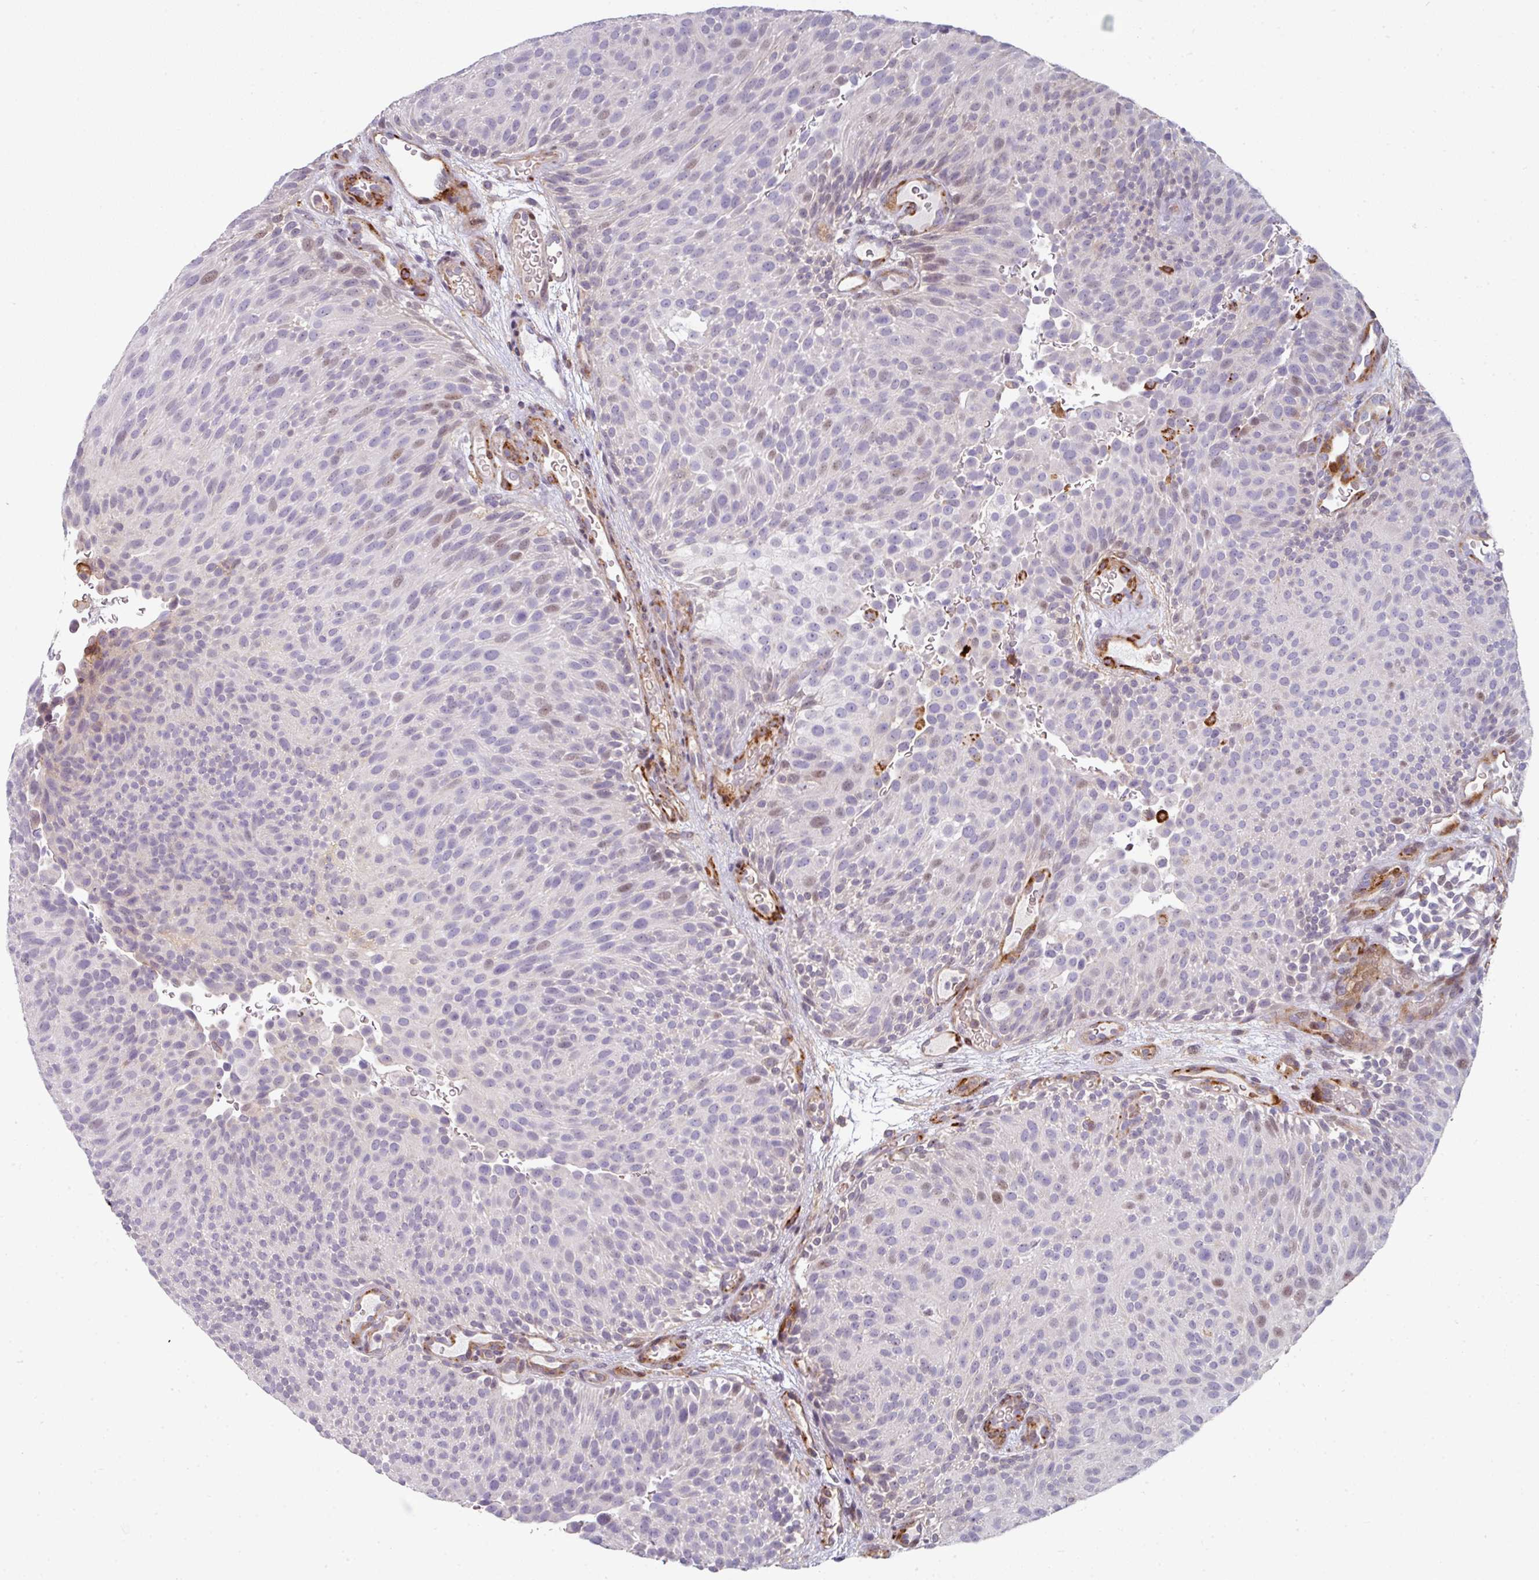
{"staining": {"intensity": "weak", "quantity": "<25%", "location": "nuclear"}, "tissue": "urothelial cancer", "cell_type": "Tumor cells", "image_type": "cancer", "snomed": [{"axis": "morphology", "description": "Urothelial carcinoma, Low grade"}, {"axis": "topography", "description": "Urinary bladder"}], "caption": "There is no significant positivity in tumor cells of low-grade urothelial carcinoma.", "gene": "BEND5", "patient": {"sex": "male", "age": 78}}